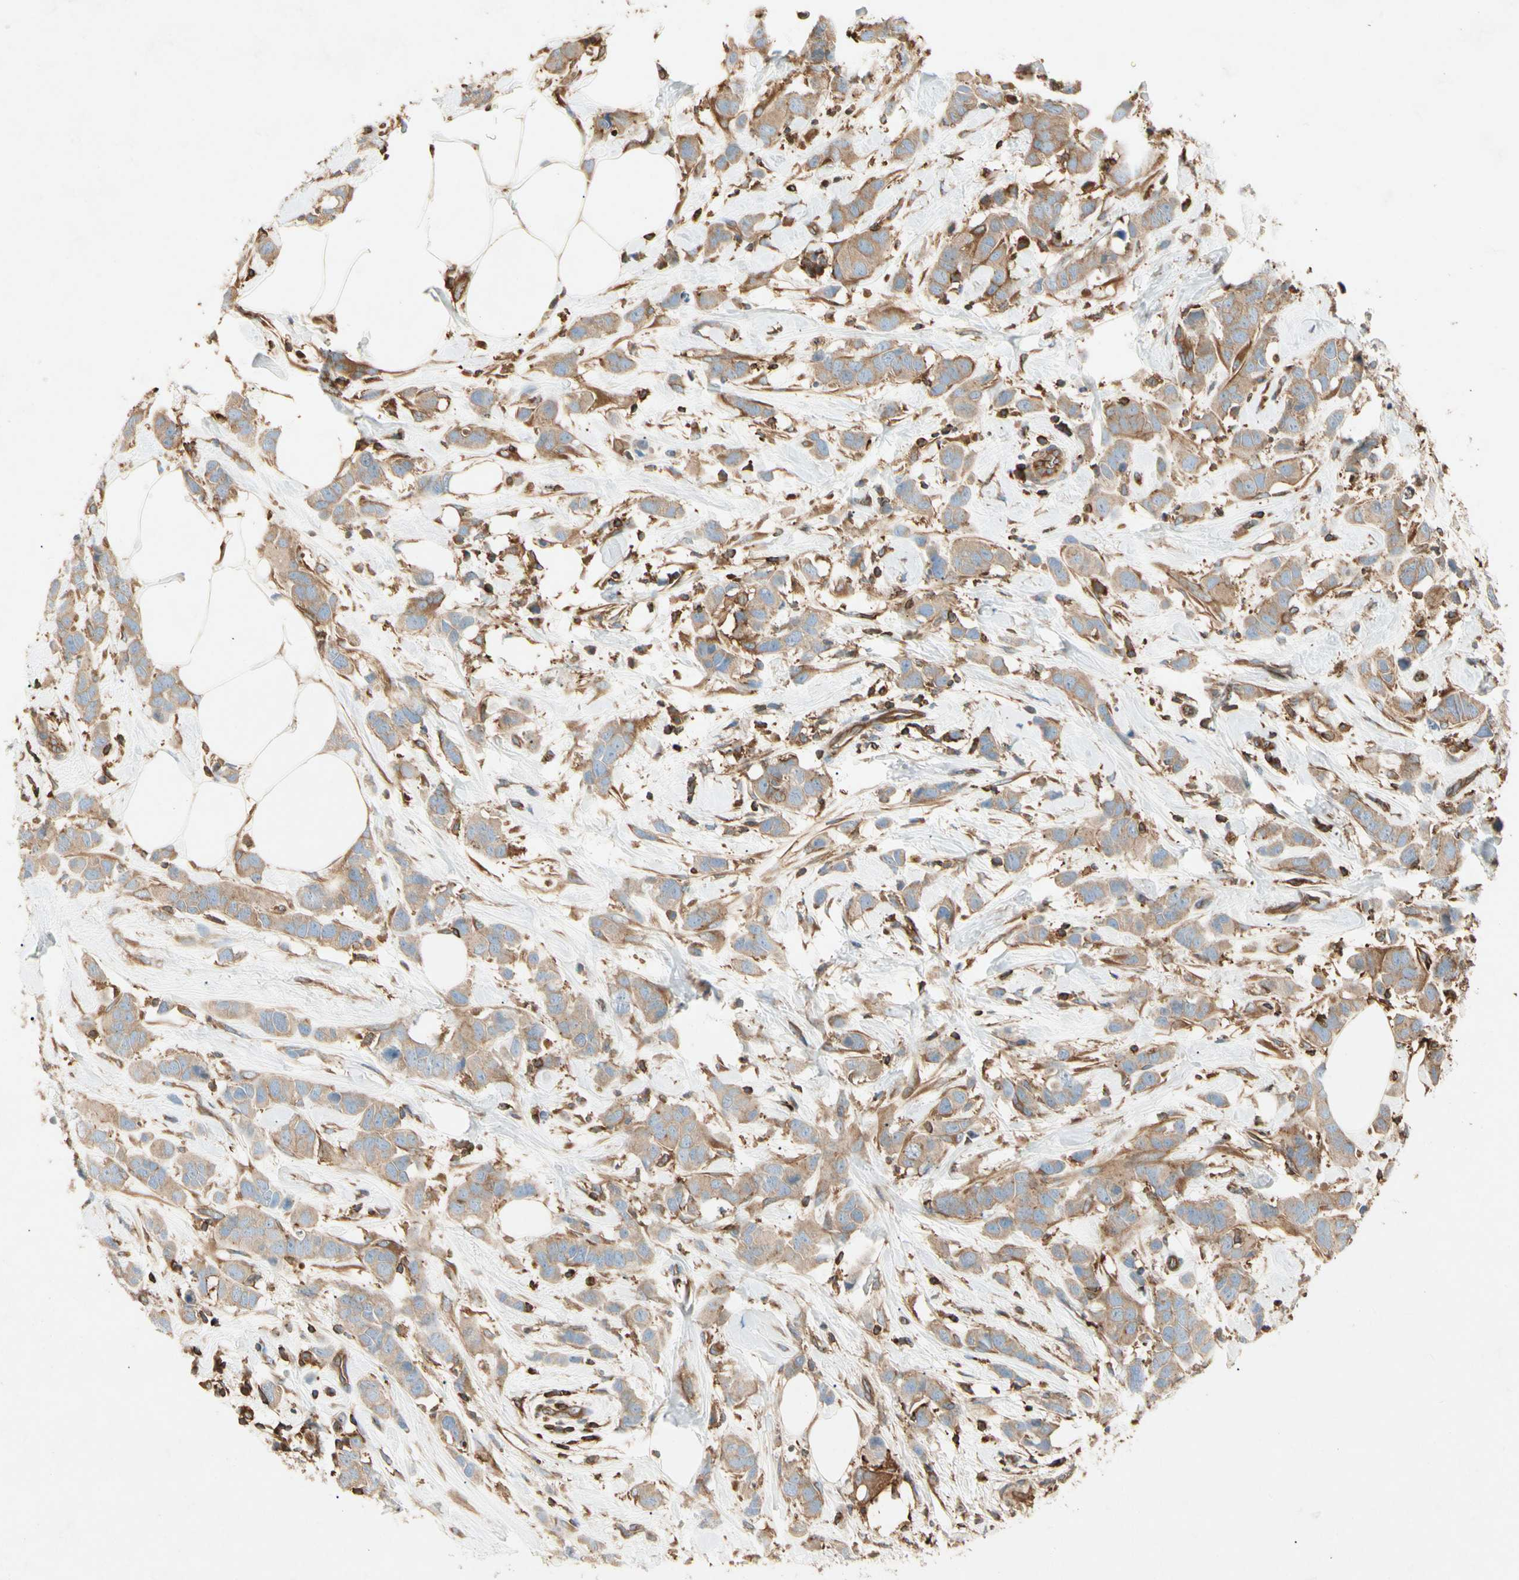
{"staining": {"intensity": "moderate", "quantity": ">75%", "location": "cytoplasmic/membranous"}, "tissue": "breast cancer", "cell_type": "Tumor cells", "image_type": "cancer", "snomed": [{"axis": "morphology", "description": "Normal tissue, NOS"}, {"axis": "morphology", "description": "Duct carcinoma"}, {"axis": "topography", "description": "Breast"}], "caption": "The immunohistochemical stain shows moderate cytoplasmic/membranous expression in tumor cells of breast cancer tissue. Nuclei are stained in blue.", "gene": "ARPC2", "patient": {"sex": "female", "age": 50}}